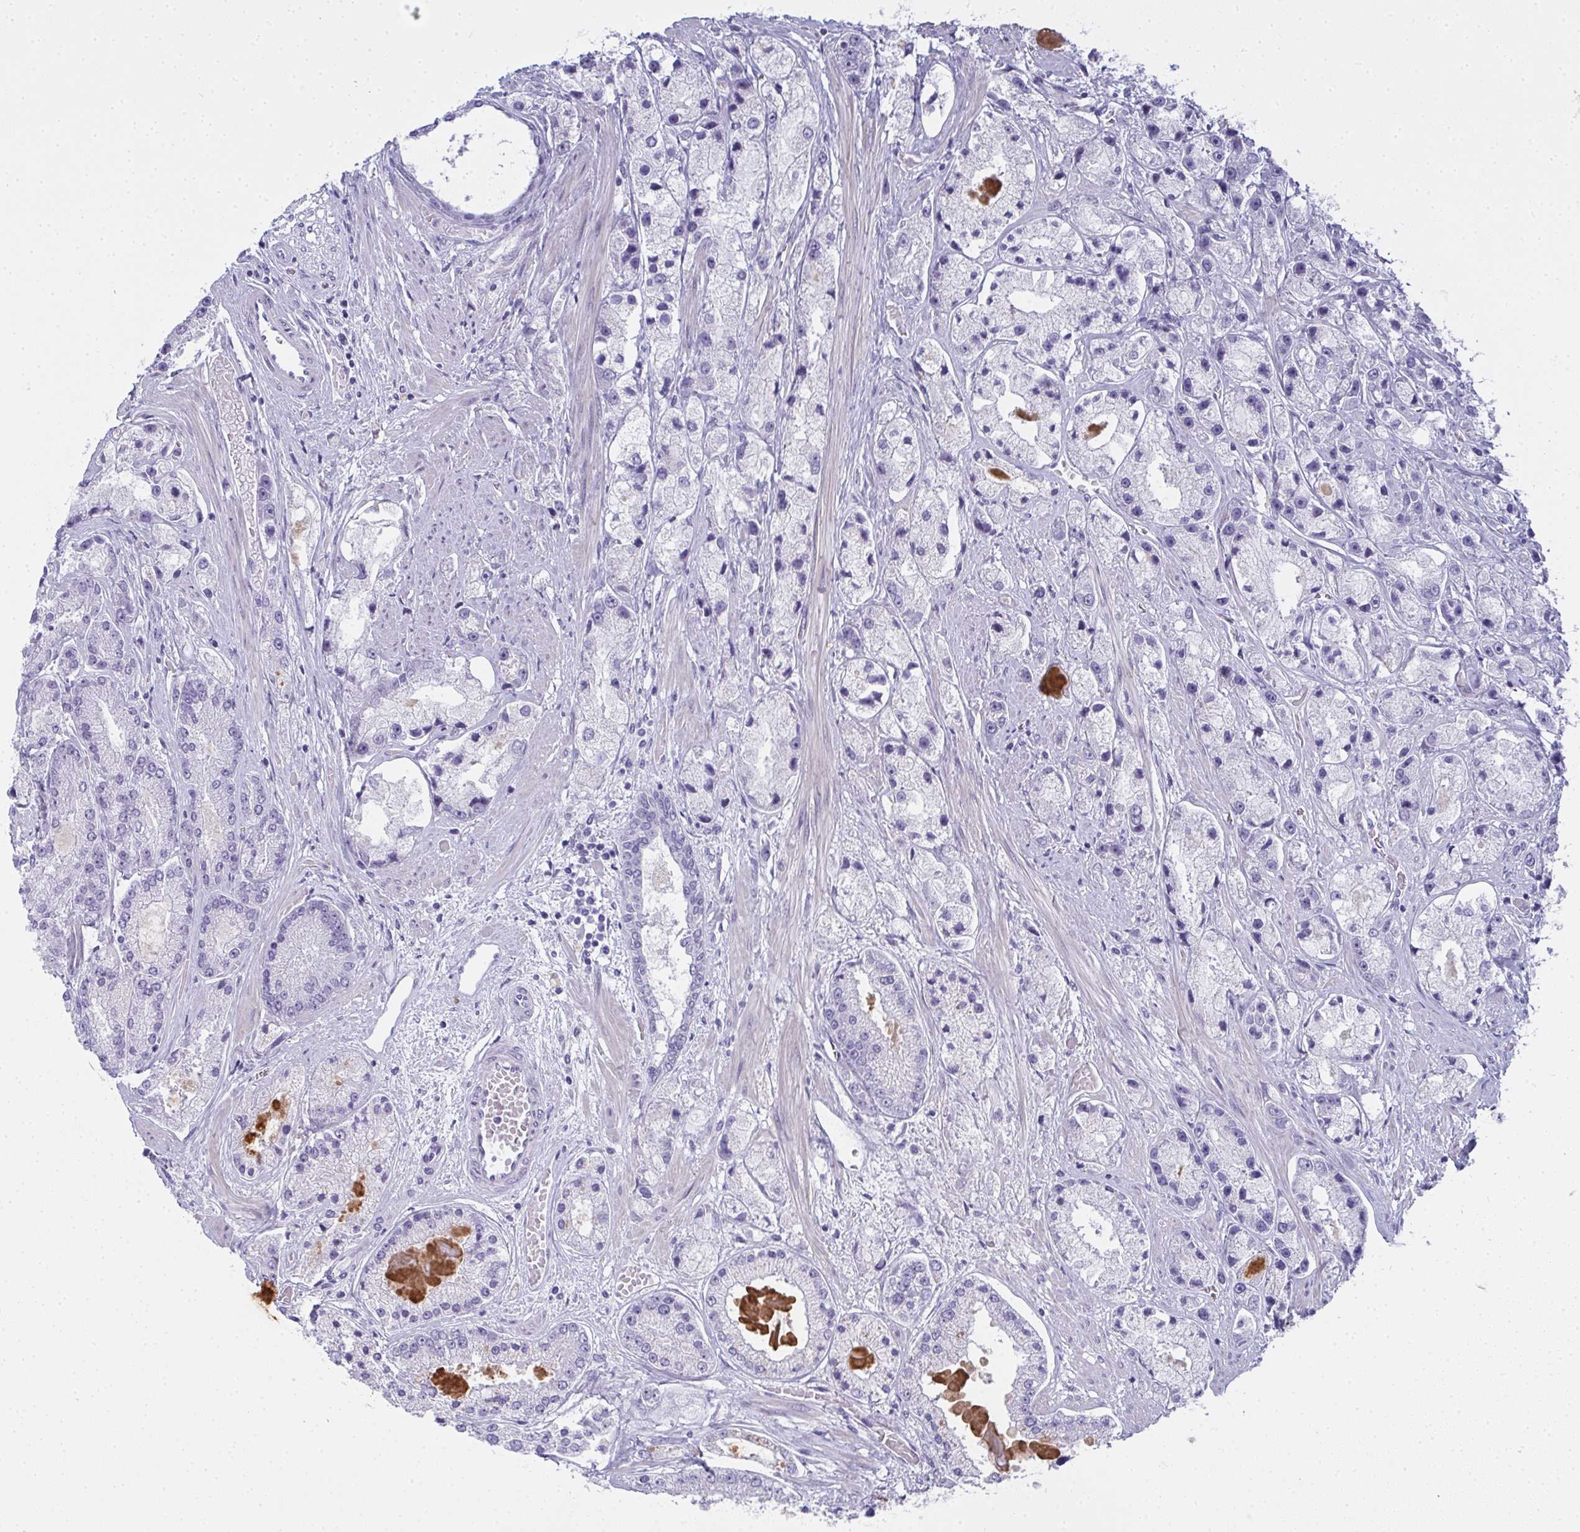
{"staining": {"intensity": "negative", "quantity": "none", "location": "none"}, "tissue": "prostate cancer", "cell_type": "Tumor cells", "image_type": "cancer", "snomed": [{"axis": "morphology", "description": "Adenocarcinoma, High grade"}, {"axis": "topography", "description": "Prostate"}], "caption": "High magnification brightfield microscopy of prostate cancer stained with DAB (3,3'-diaminobenzidine) (brown) and counterstained with hematoxylin (blue): tumor cells show no significant staining. (Brightfield microscopy of DAB (3,3'-diaminobenzidine) IHC at high magnification).", "gene": "SLC36A2", "patient": {"sex": "male", "age": 67}}